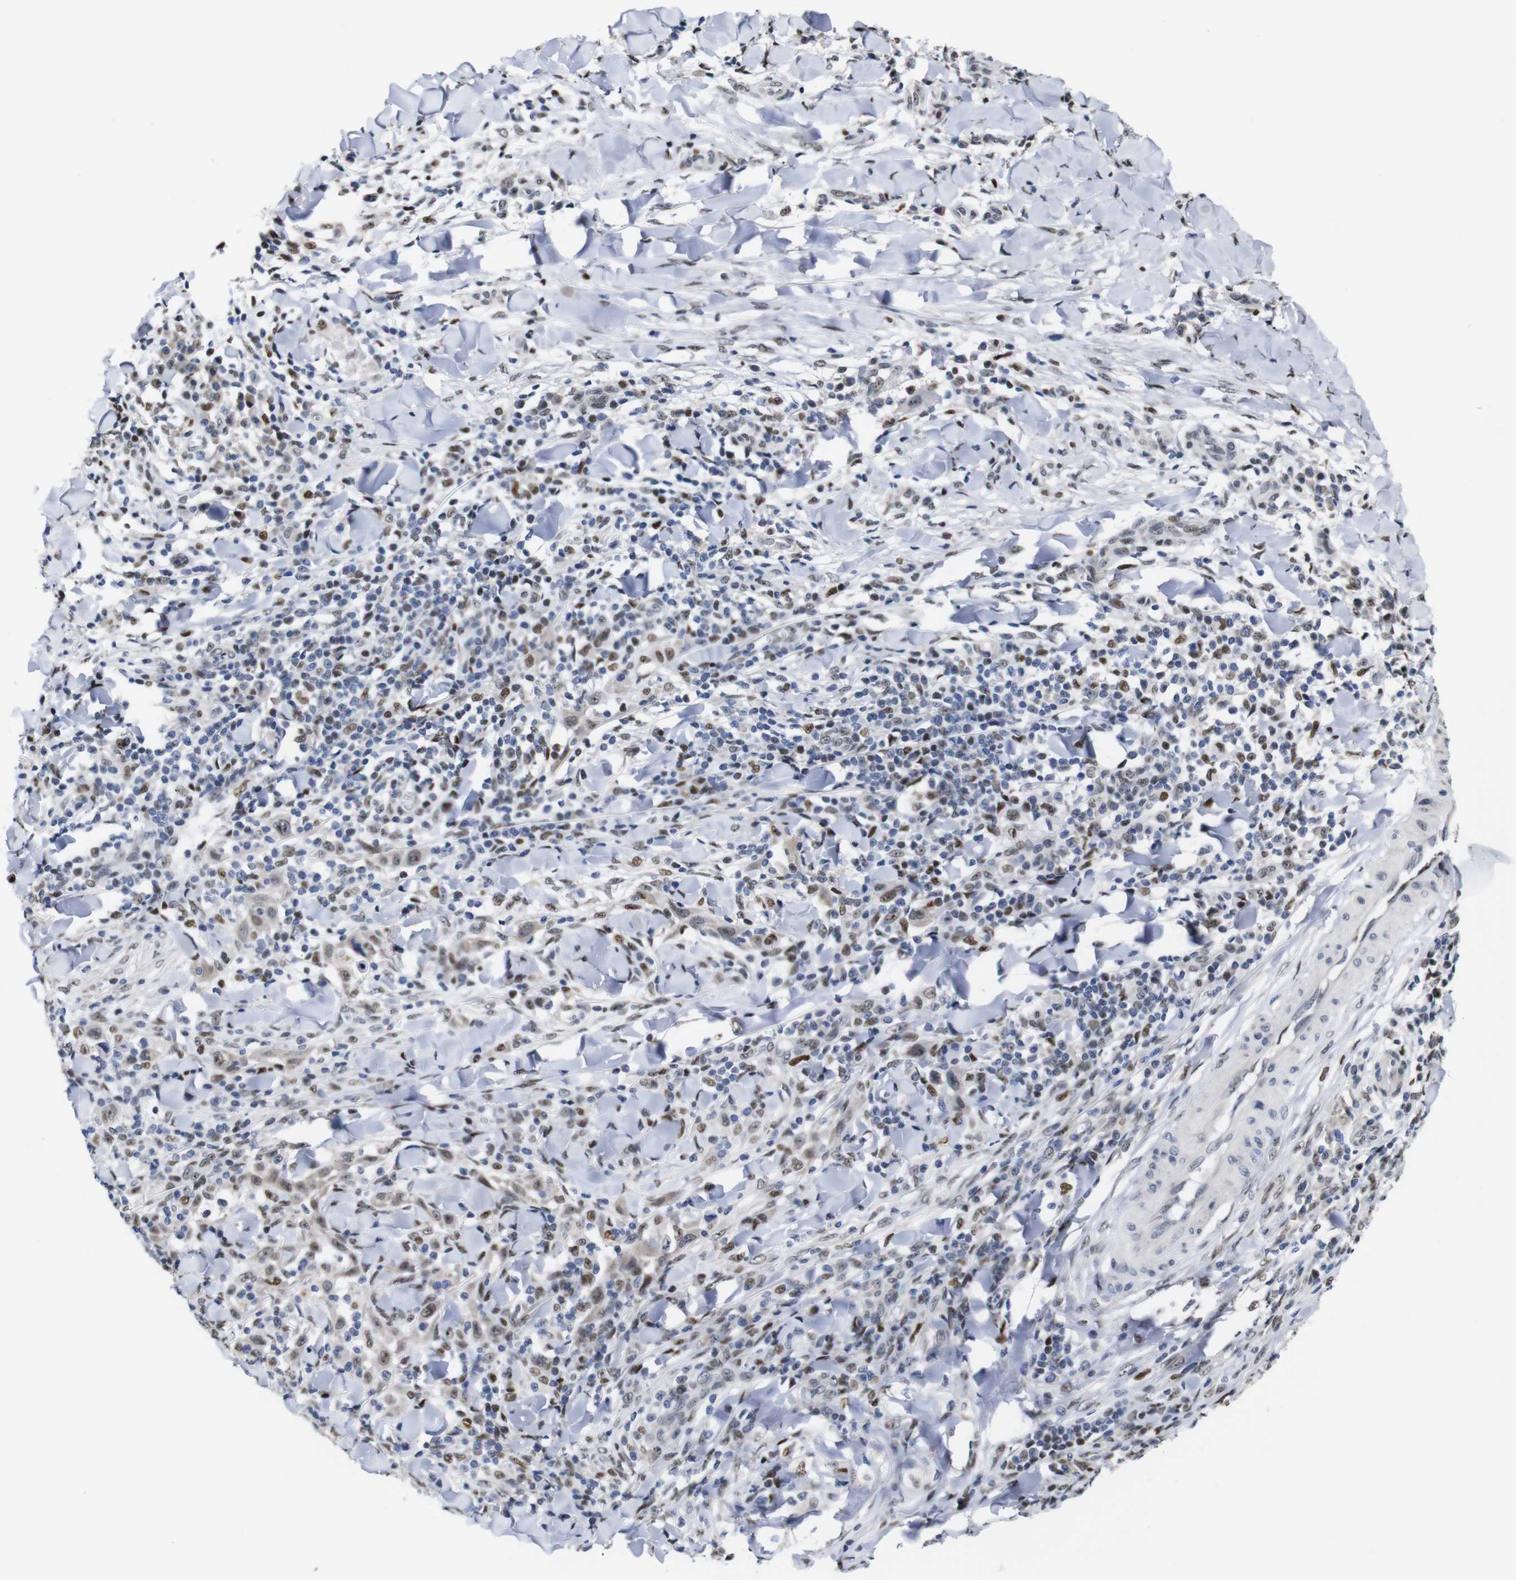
{"staining": {"intensity": "weak", "quantity": ">75%", "location": "nuclear"}, "tissue": "skin cancer", "cell_type": "Tumor cells", "image_type": "cancer", "snomed": [{"axis": "morphology", "description": "Squamous cell carcinoma, NOS"}, {"axis": "topography", "description": "Skin"}], "caption": "Weak nuclear staining for a protein is seen in approximately >75% of tumor cells of skin cancer (squamous cell carcinoma) using immunohistochemistry (IHC).", "gene": "GATA6", "patient": {"sex": "male", "age": 24}}